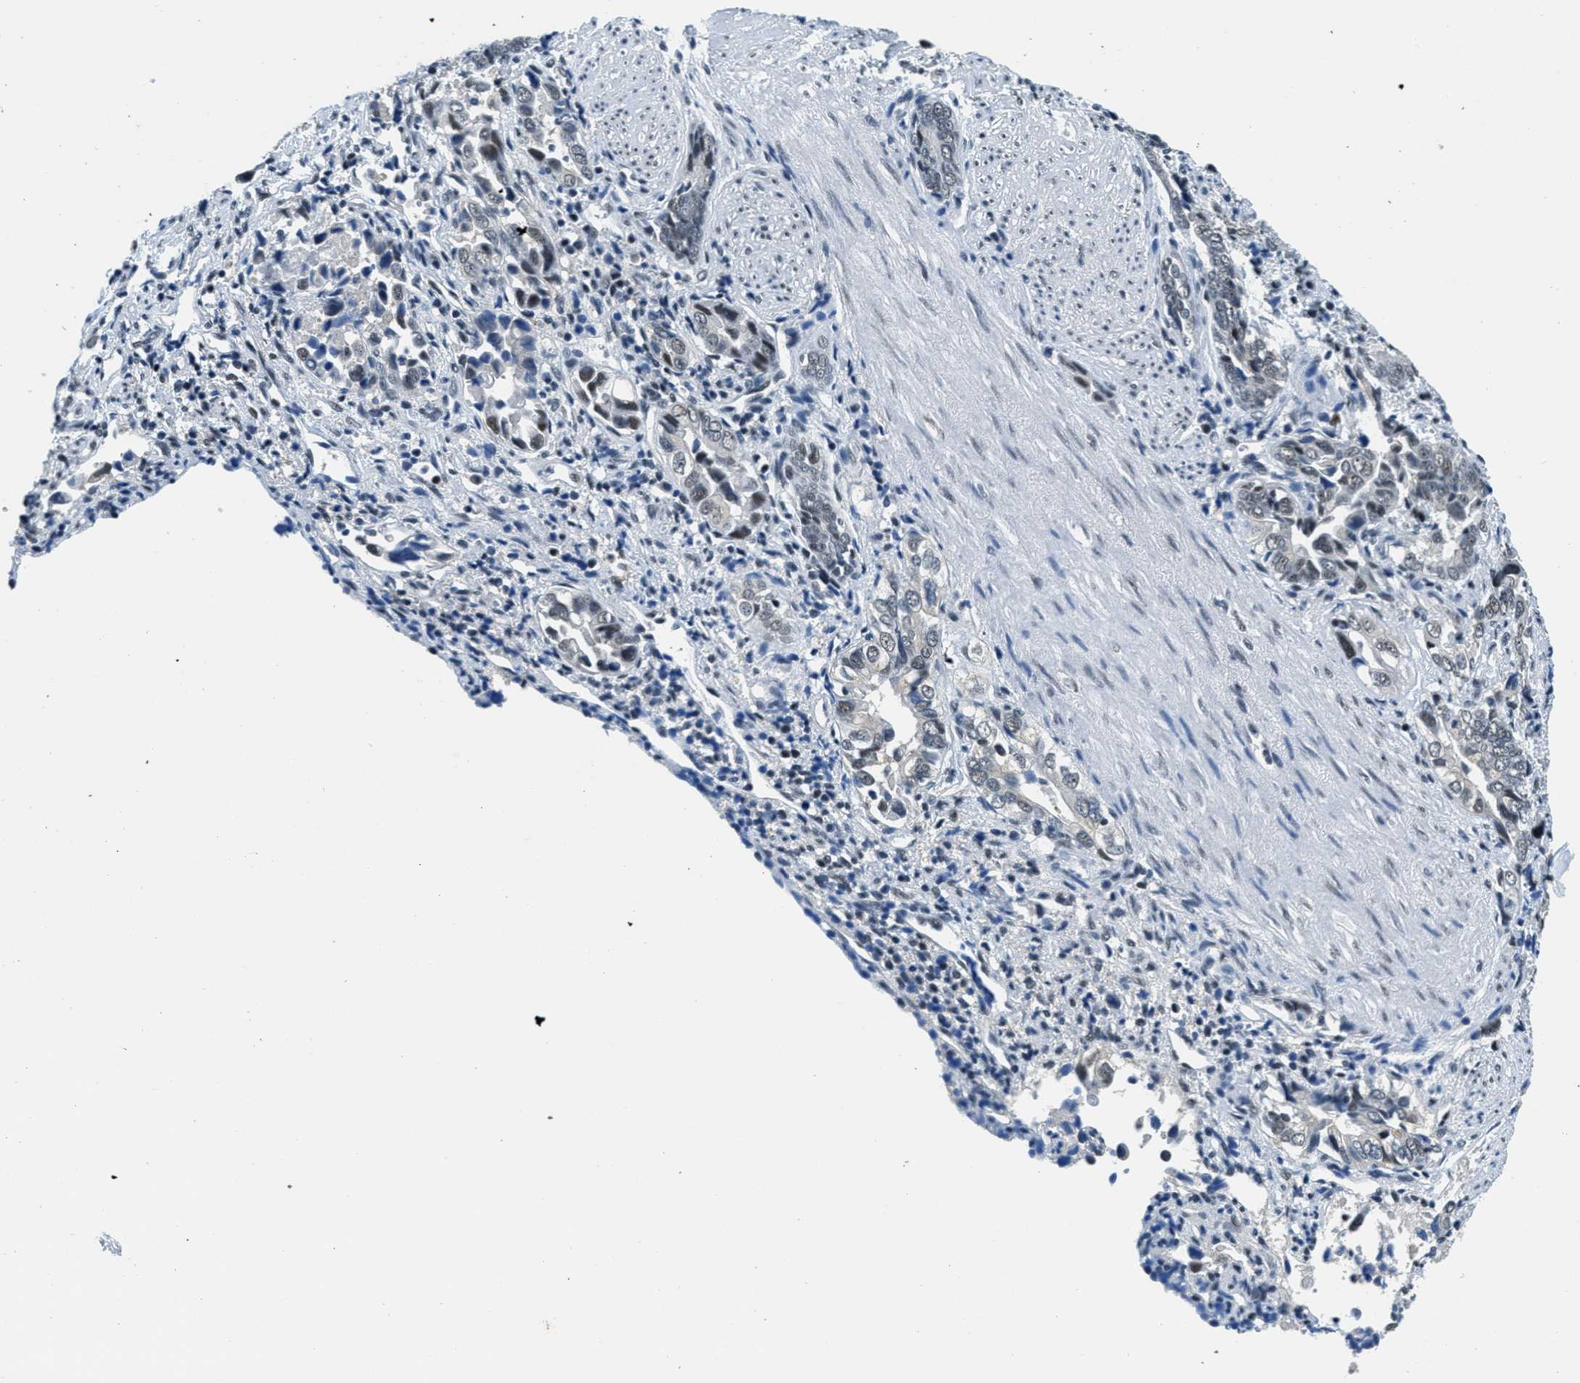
{"staining": {"intensity": "moderate", "quantity": "25%-75%", "location": "nuclear"}, "tissue": "liver cancer", "cell_type": "Tumor cells", "image_type": "cancer", "snomed": [{"axis": "morphology", "description": "Cholangiocarcinoma"}, {"axis": "topography", "description": "Liver"}], "caption": "An immunohistochemistry (IHC) micrograph of tumor tissue is shown. Protein staining in brown highlights moderate nuclear positivity in liver cancer within tumor cells.", "gene": "SSB", "patient": {"sex": "female", "age": 79}}